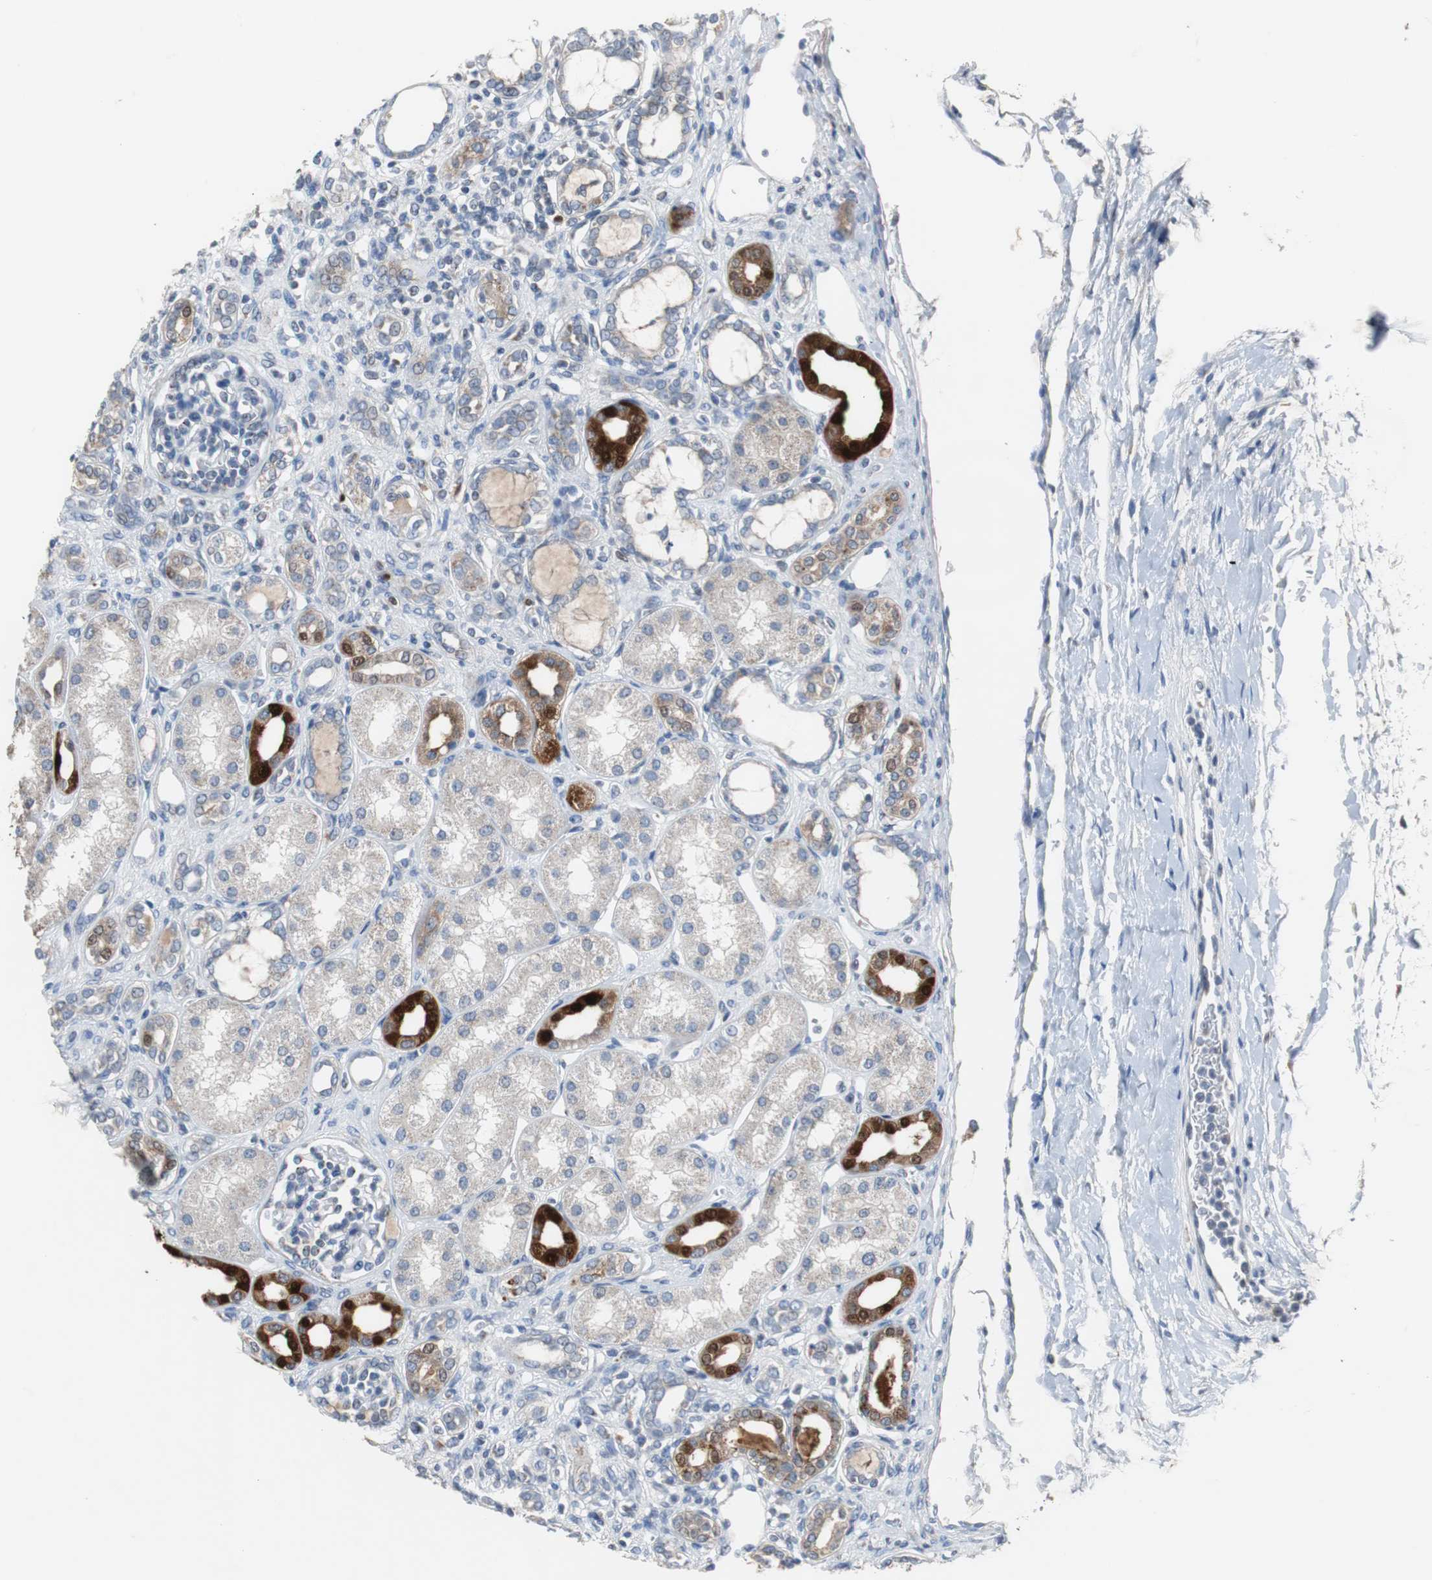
{"staining": {"intensity": "negative", "quantity": "none", "location": "none"}, "tissue": "kidney", "cell_type": "Cells in glomeruli", "image_type": "normal", "snomed": [{"axis": "morphology", "description": "Normal tissue, NOS"}, {"axis": "topography", "description": "Kidney"}], "caption": "Cells in glomeruli show no significant staining in benign kidney. The staining is performed using DAB brown chromogen with nuclei counter-stained in using hematoxylin.", "gene": "CALB2", "patient": {"sex": "male", "age": 7}}